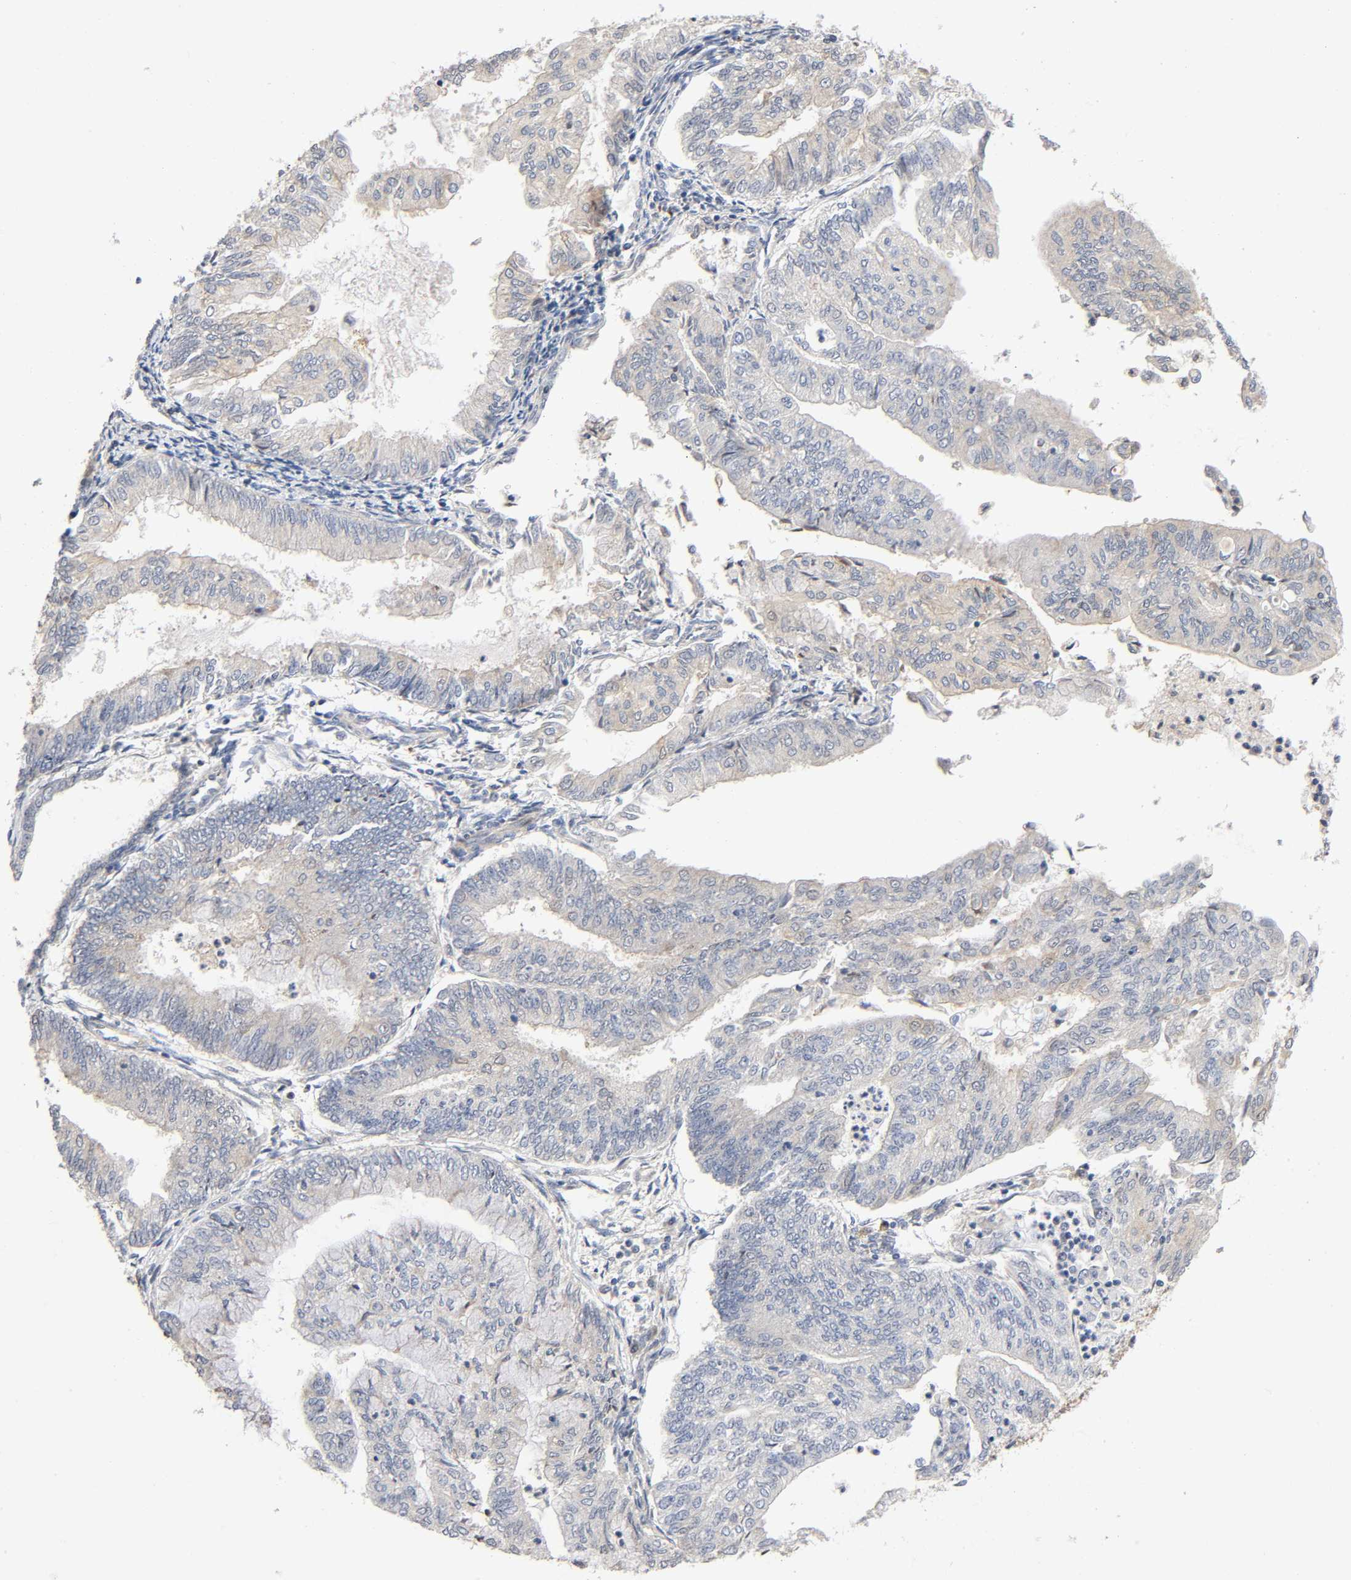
{"staining": {"intensity": "weak", "quantity": "25%-75%", "location": "cytoplasmic/membranous"}, "tissue": "endometrial cancer", "cell_type": "Tumor cells", "image_type": "cancer", "snomed": [{"axis": "morphology", "description": "Adenocarcinoma, NOS"}, {"axis": "topography", "description": "Endometrium"}], "caption": "This is an image of IHC staining of endometrial adenocarcinoma, which shows weak expression in the cytoplasmic/membranous of tumor cells.", "gene": "CASP9", "patient": {"sex": "female", "age": 59}}